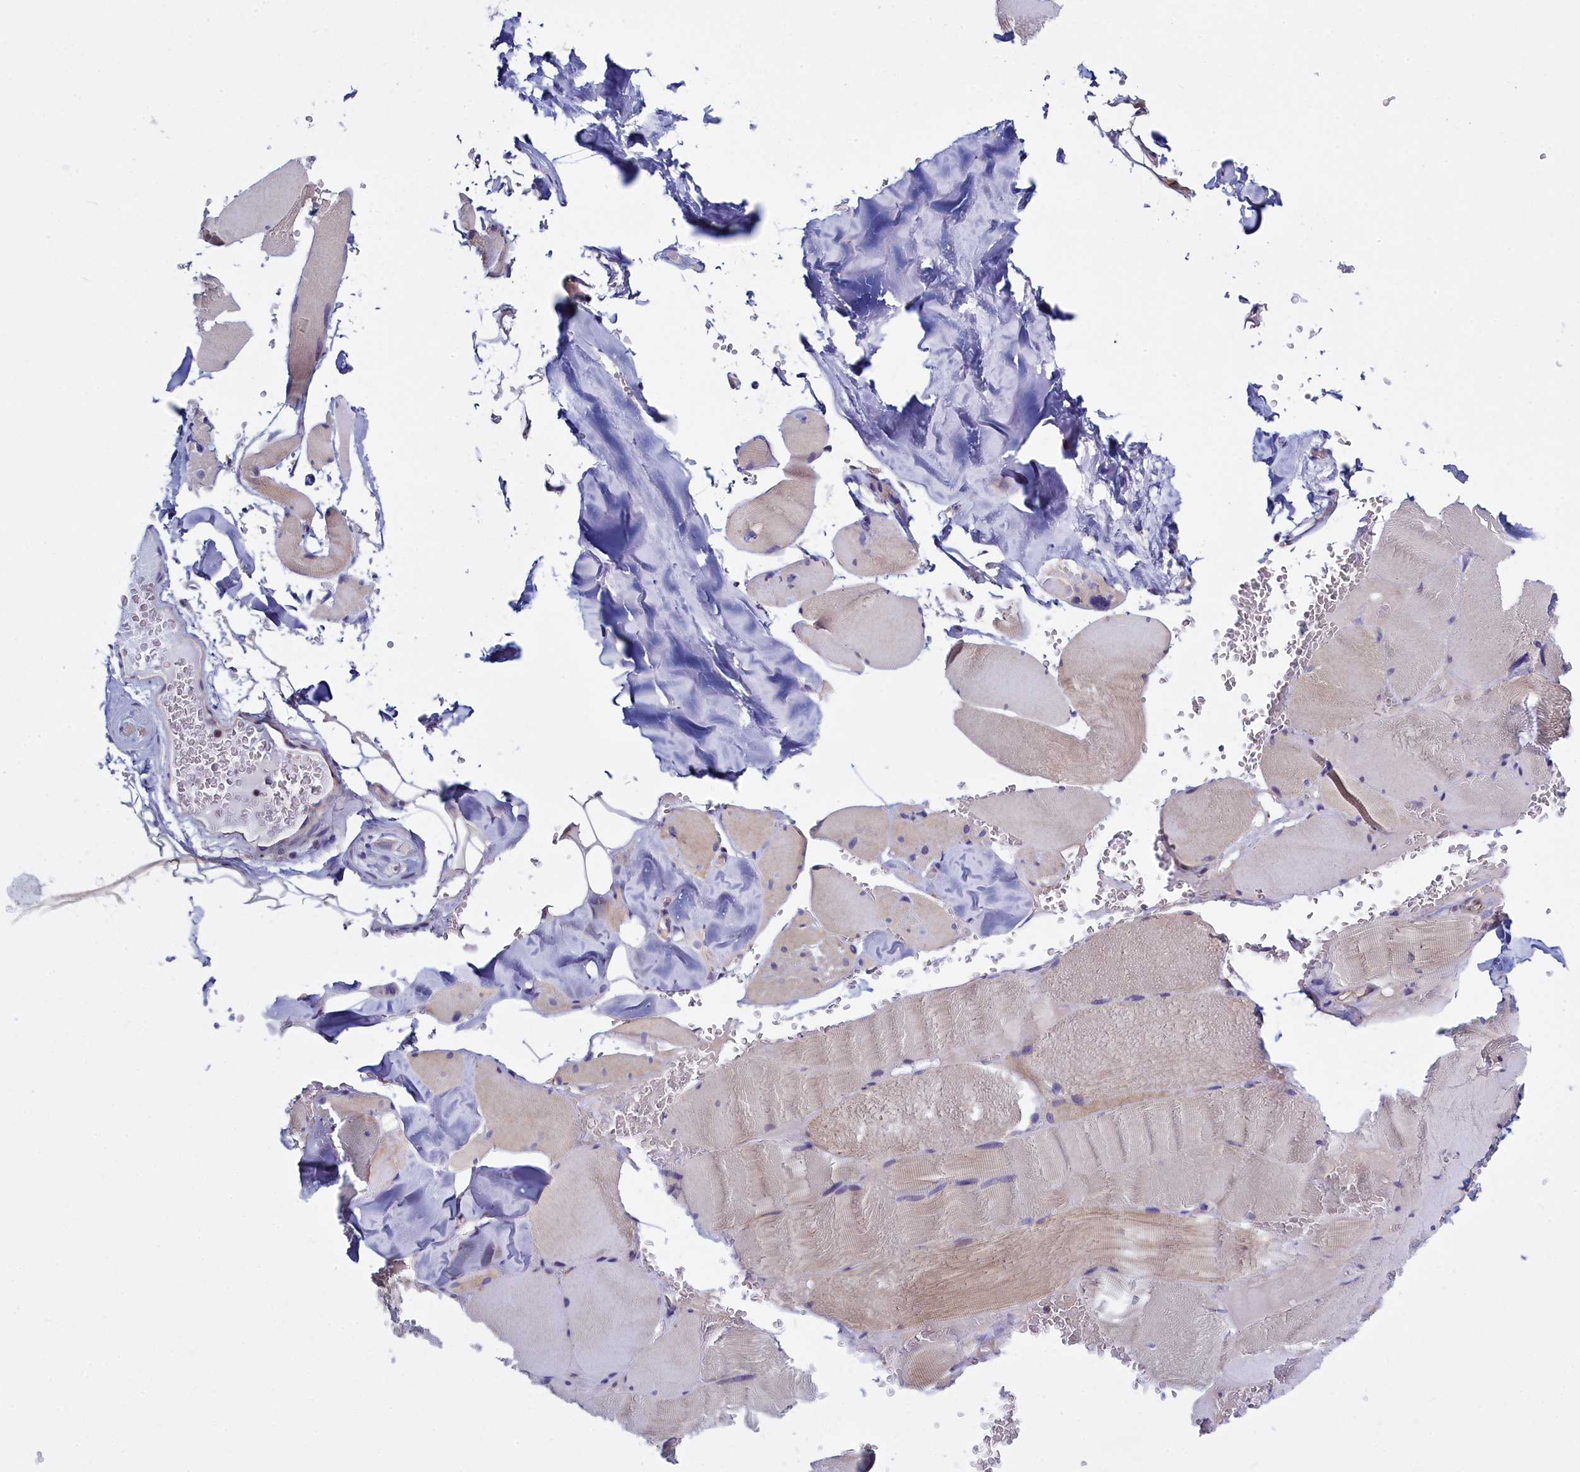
{"staining": {"intensity": "weak", "quantity": "<25%", "location": "cytoplasmic/membranous"}, "tissue": "skeletal muscle", "cell_type": "Myocytes", "image_type": "normal", "snomed": [{"axis": "morphology", "description": "Normal tissue, NOS"}, {"axis": "topography", "description": "Skeletal muscle"}, {"axis": "topography", "description": "Head-Neck"}], "caption": "DAB (3,3'-diaminobenzidine) immunohistochemical staining of benign human skeletal muscle demonstrates no significant expression in myocytes.", "gene": "IFT122", "patient": {"sex": "male", "age": 66}}